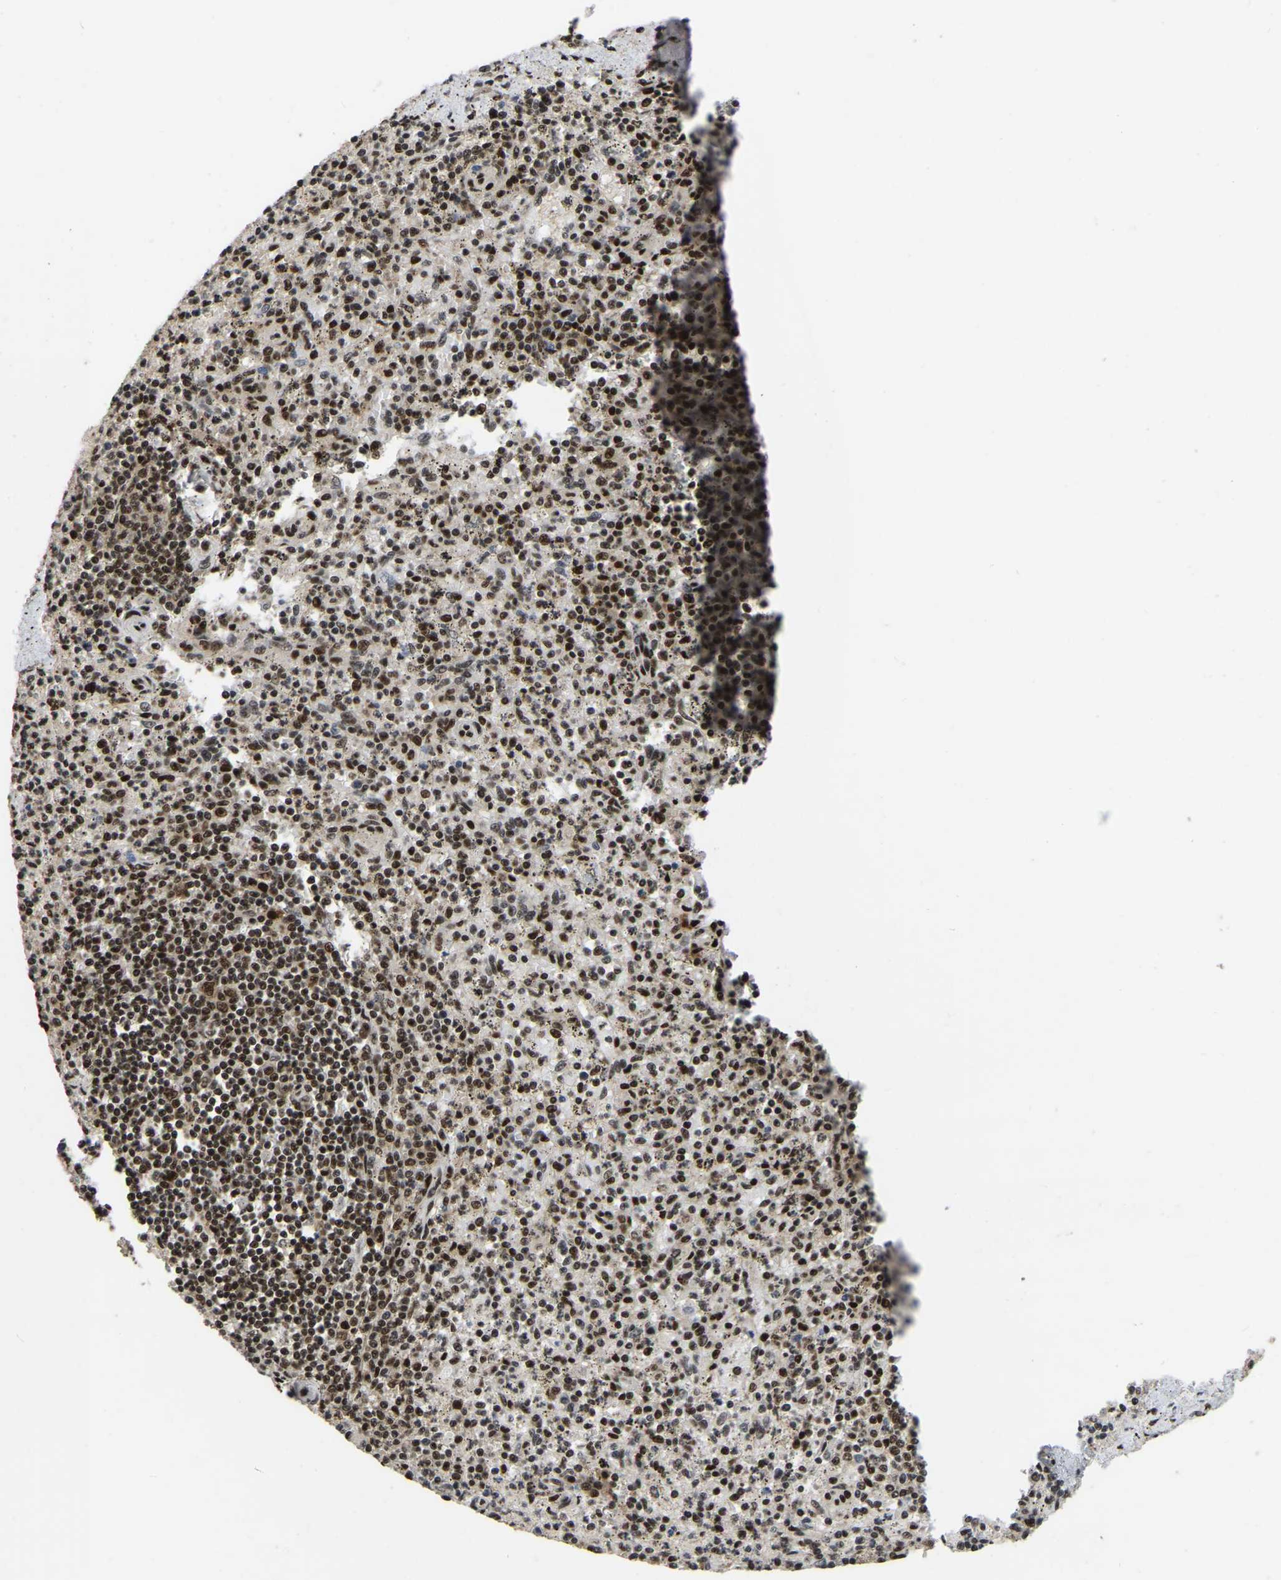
{"staining": {"intensity": "strong", "quantity": ">75%", "location": "nuclear"}, "tissue": "spleen", "cell_type": "Cells in red pulp", "image_type": "normal", "snomed": [{"axis": "morphology", "description": "Normal tissue, NOS"}, {"axis": "topography", "description": "Spleen"}], "caption": "IHC of benign human spleen exhibits high levels of strong nuclear expression in approximately >75% of cells in red pulp.", "gene": "TBL1XR1", "patient": {"sex": "male", "age": 72}}